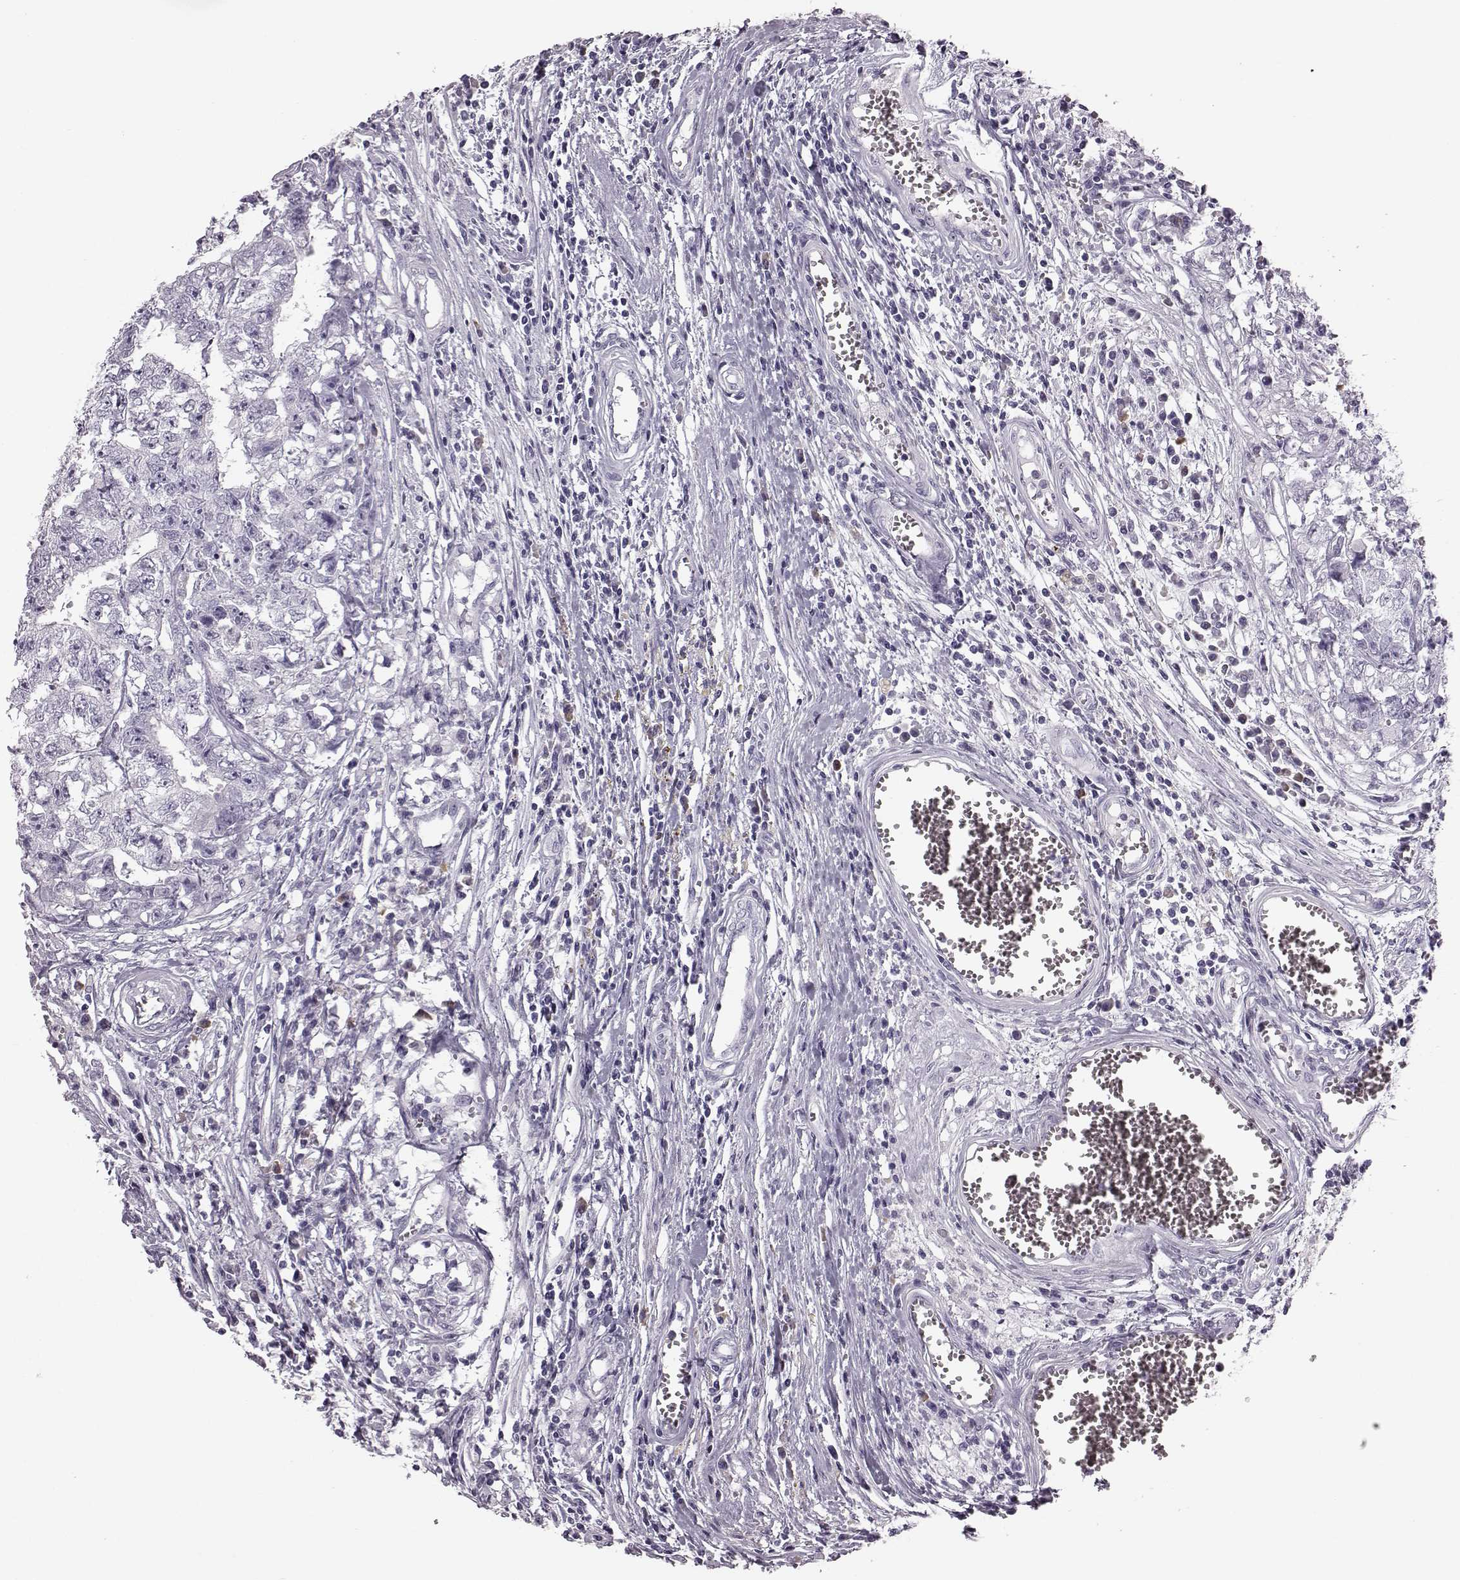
{"staining": {"intensity": "negative", "quantity": "none", "location": "none"}, "tissue": "testis cancer", "cell_type": "Tumor cells", "image_type": "cancer", "snomed": [{"axis": "morphology", "description": "Carcinoma, Embryonal, NOS"}, {"axis": "topography", "description": "Testis"}], "caption": "DAB (3,3'-diaminobenzidine) immunohistochemical staining of testis embryonal carcinoma shows no significant staining in tumor cells. (IHC, brightfield microscopy, high magnification).", "gene": "JSRP1", "patient": {"sex": "male", "age": 36}}